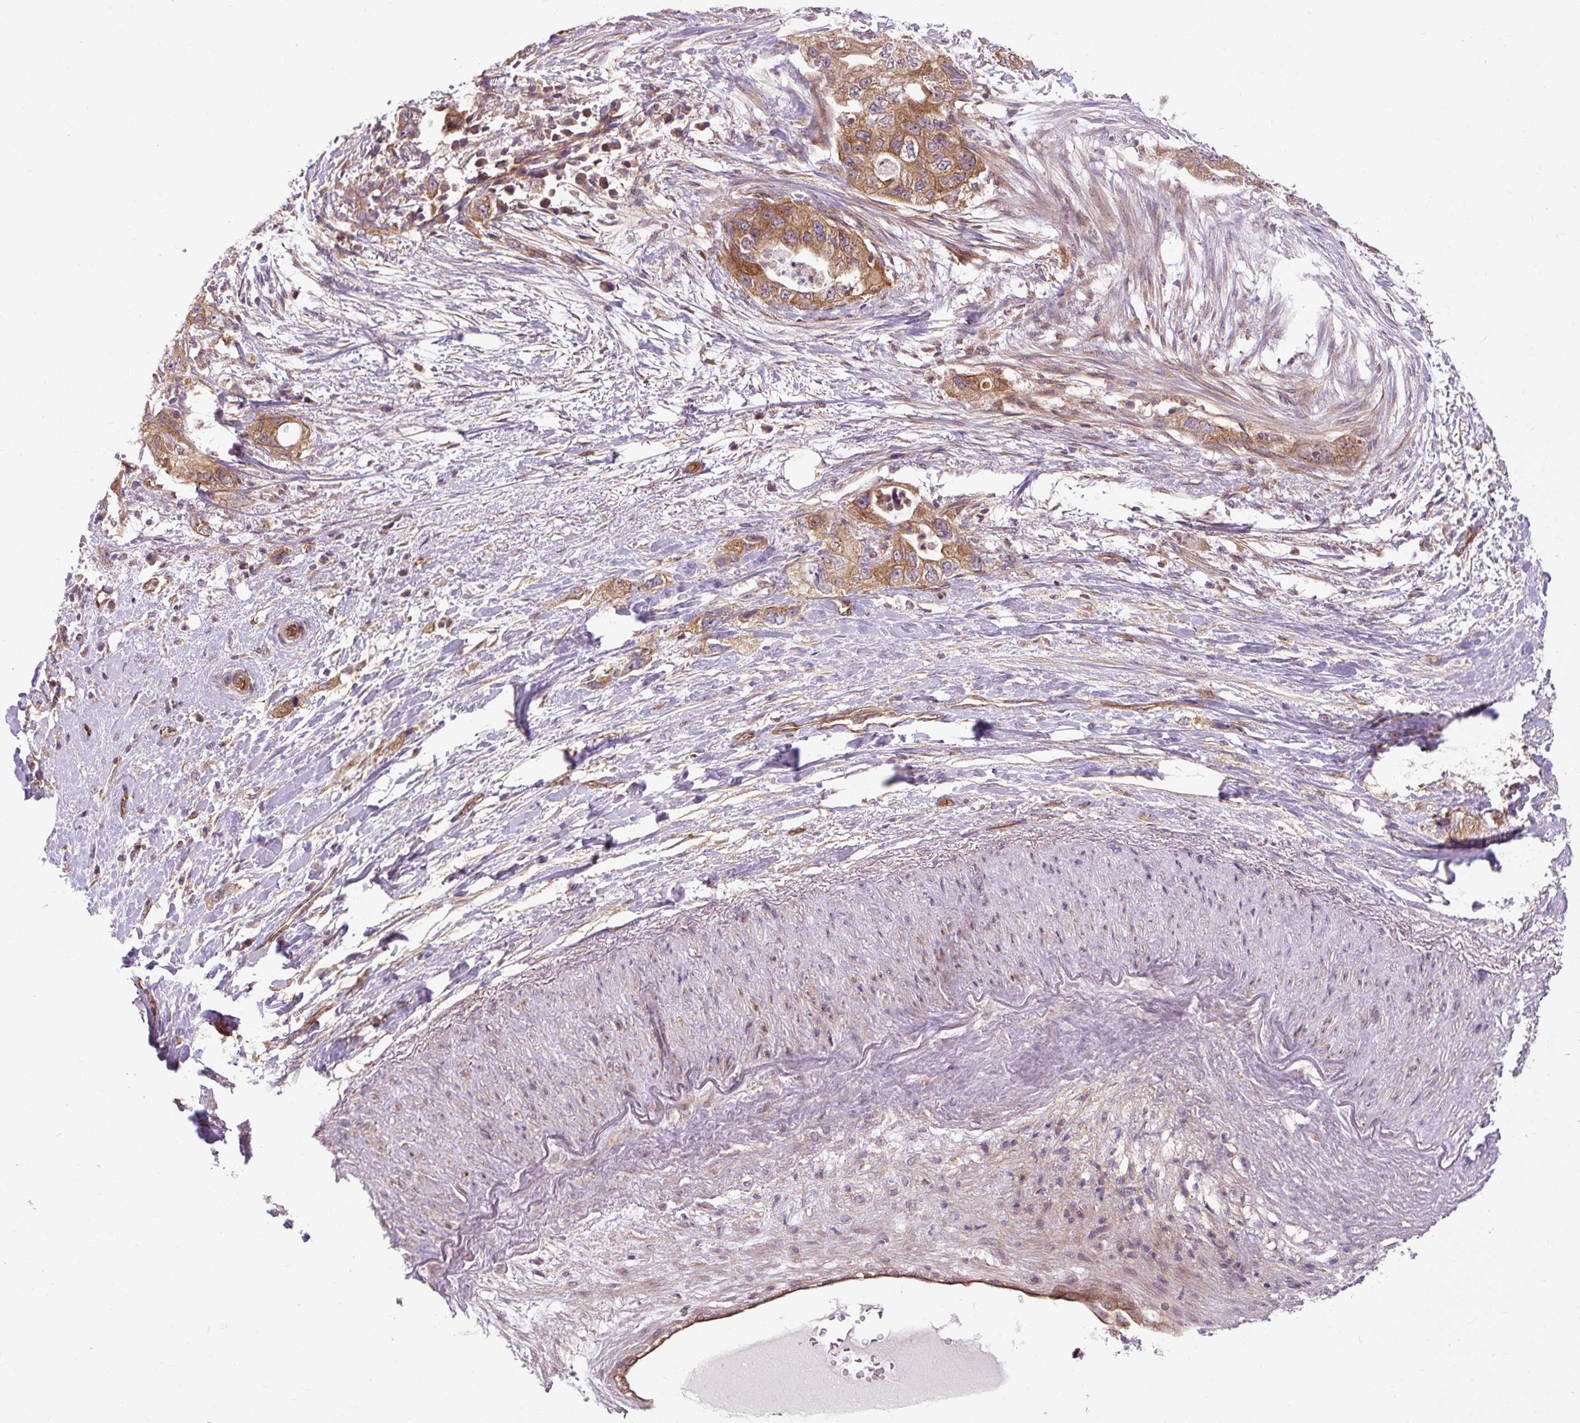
{"staining": {"intensity": "strong", "quantity": ">75%", "location": "cytoplasmic/membranous"}, "tissue": "pancreatic cancer", "cell_type": "Tumor cells", "image_type": "cancer", "snomed": [{"axis": "morphology", "description": "Adenocarcinoma, NOS"}, {"axis": "topography", "description": "Pancreas"}], "caption": "IHC of human pancreatic adenocarcinoma reveals high levels of strong cytoplasmic/membranous expression in about >75% of tumor cells.", "gene": "CCDC93", "patient": {"sex": "female", "age": 73}}